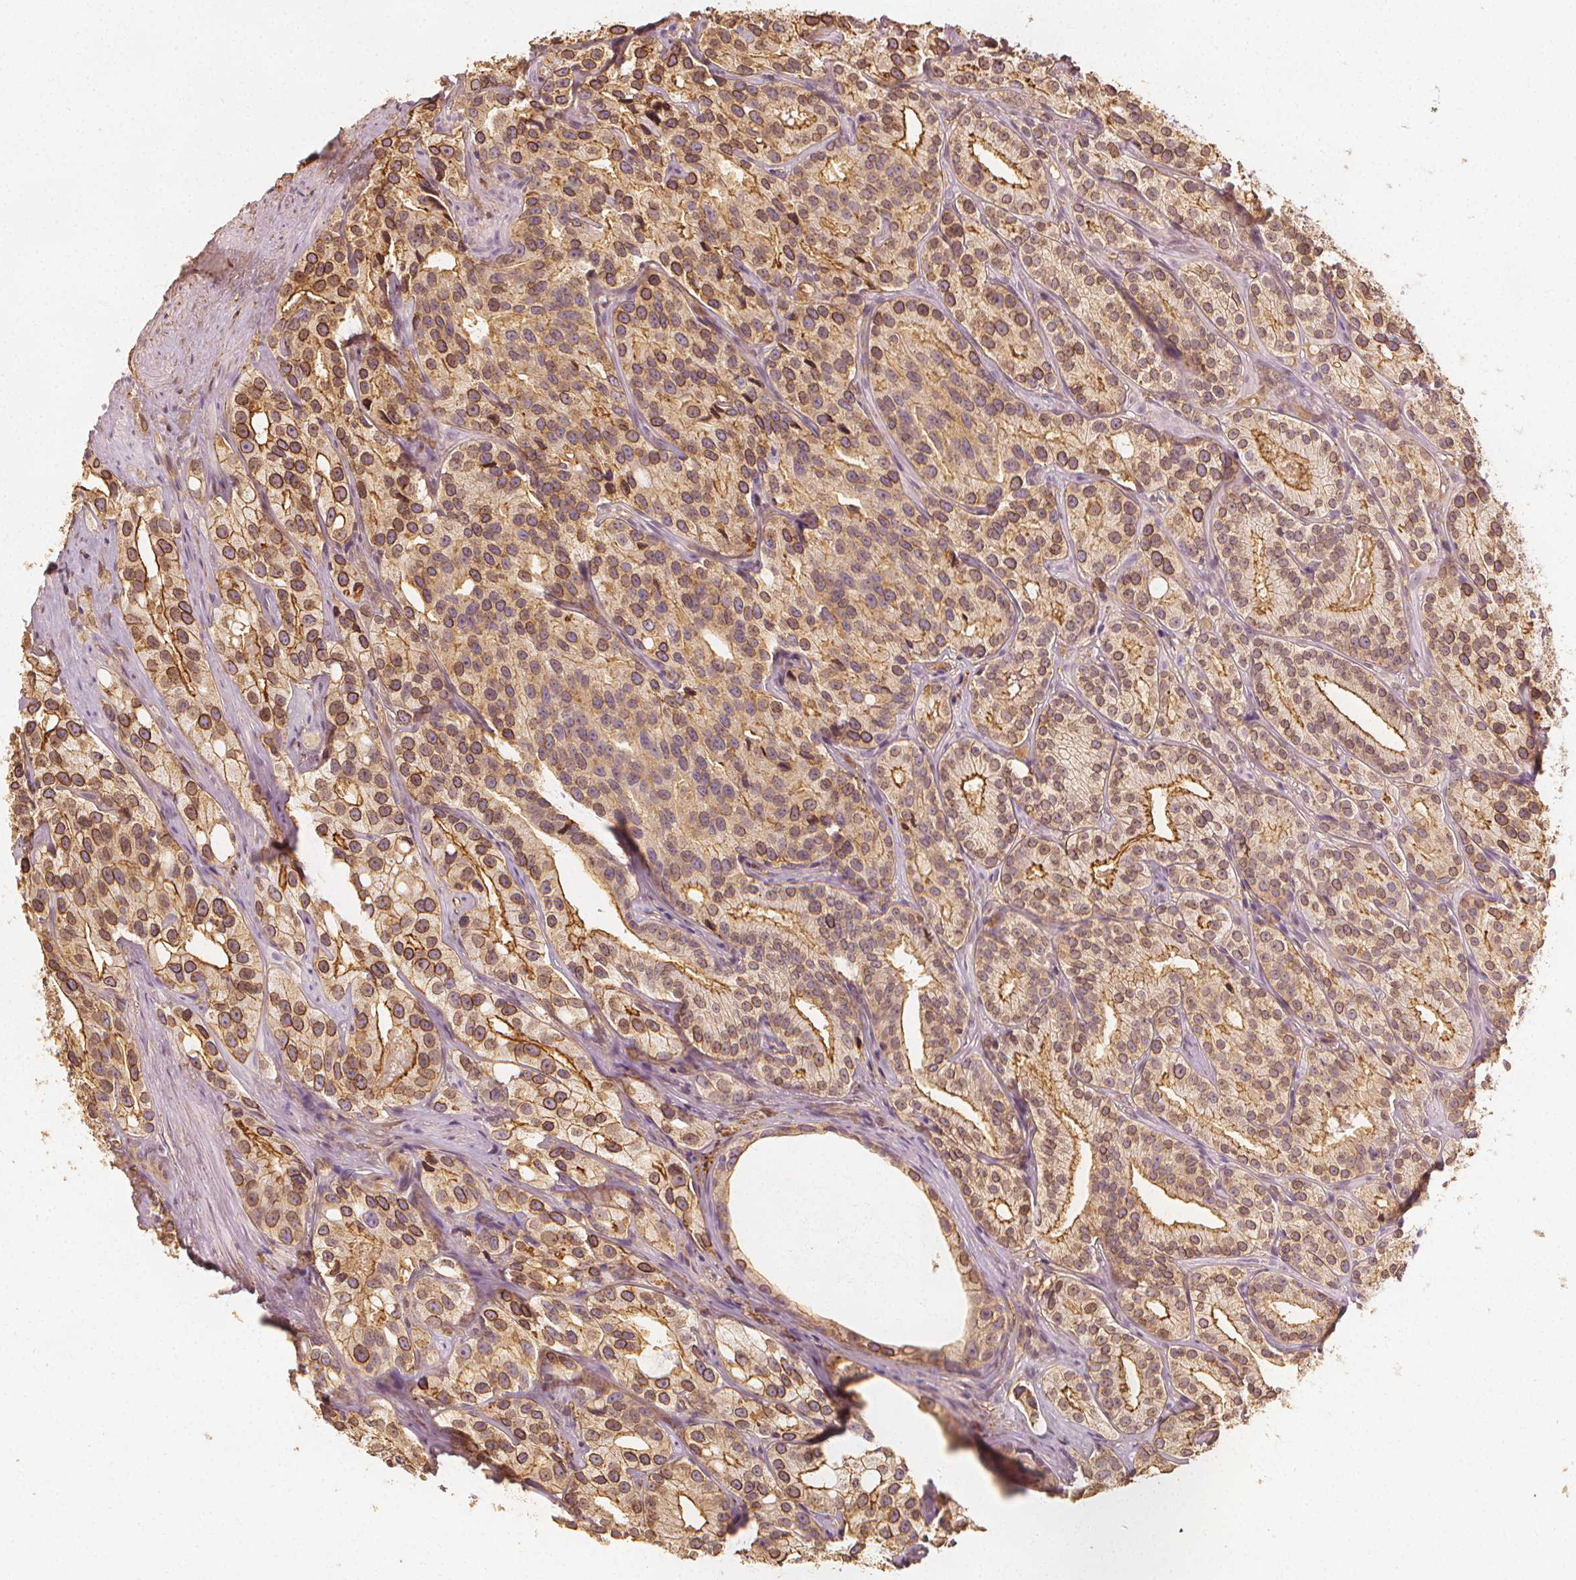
{"staining": {"intensity": "moderate", "quantity": "25%-75%", "location": "cytoplasmic/membranous"}, "tissue": "prostate cancer", "cell_type": "Tumor cells", "image_type": "cancer", "snomed": [{"axis": "morphology", "description": "Adenocarcinoma, High grade"}, {"axis": "topography", "description": "Prostate"}], "caption": "Prostate cancer (high-grade adenocarcinoma) stained with a brown dye displays moderate cytoplasmic/membranous positive positivity in approximately 25%-75% of tumor cells.", "gene": "ARHGAP26", "patient": {"sex": "male", "age": 75}}